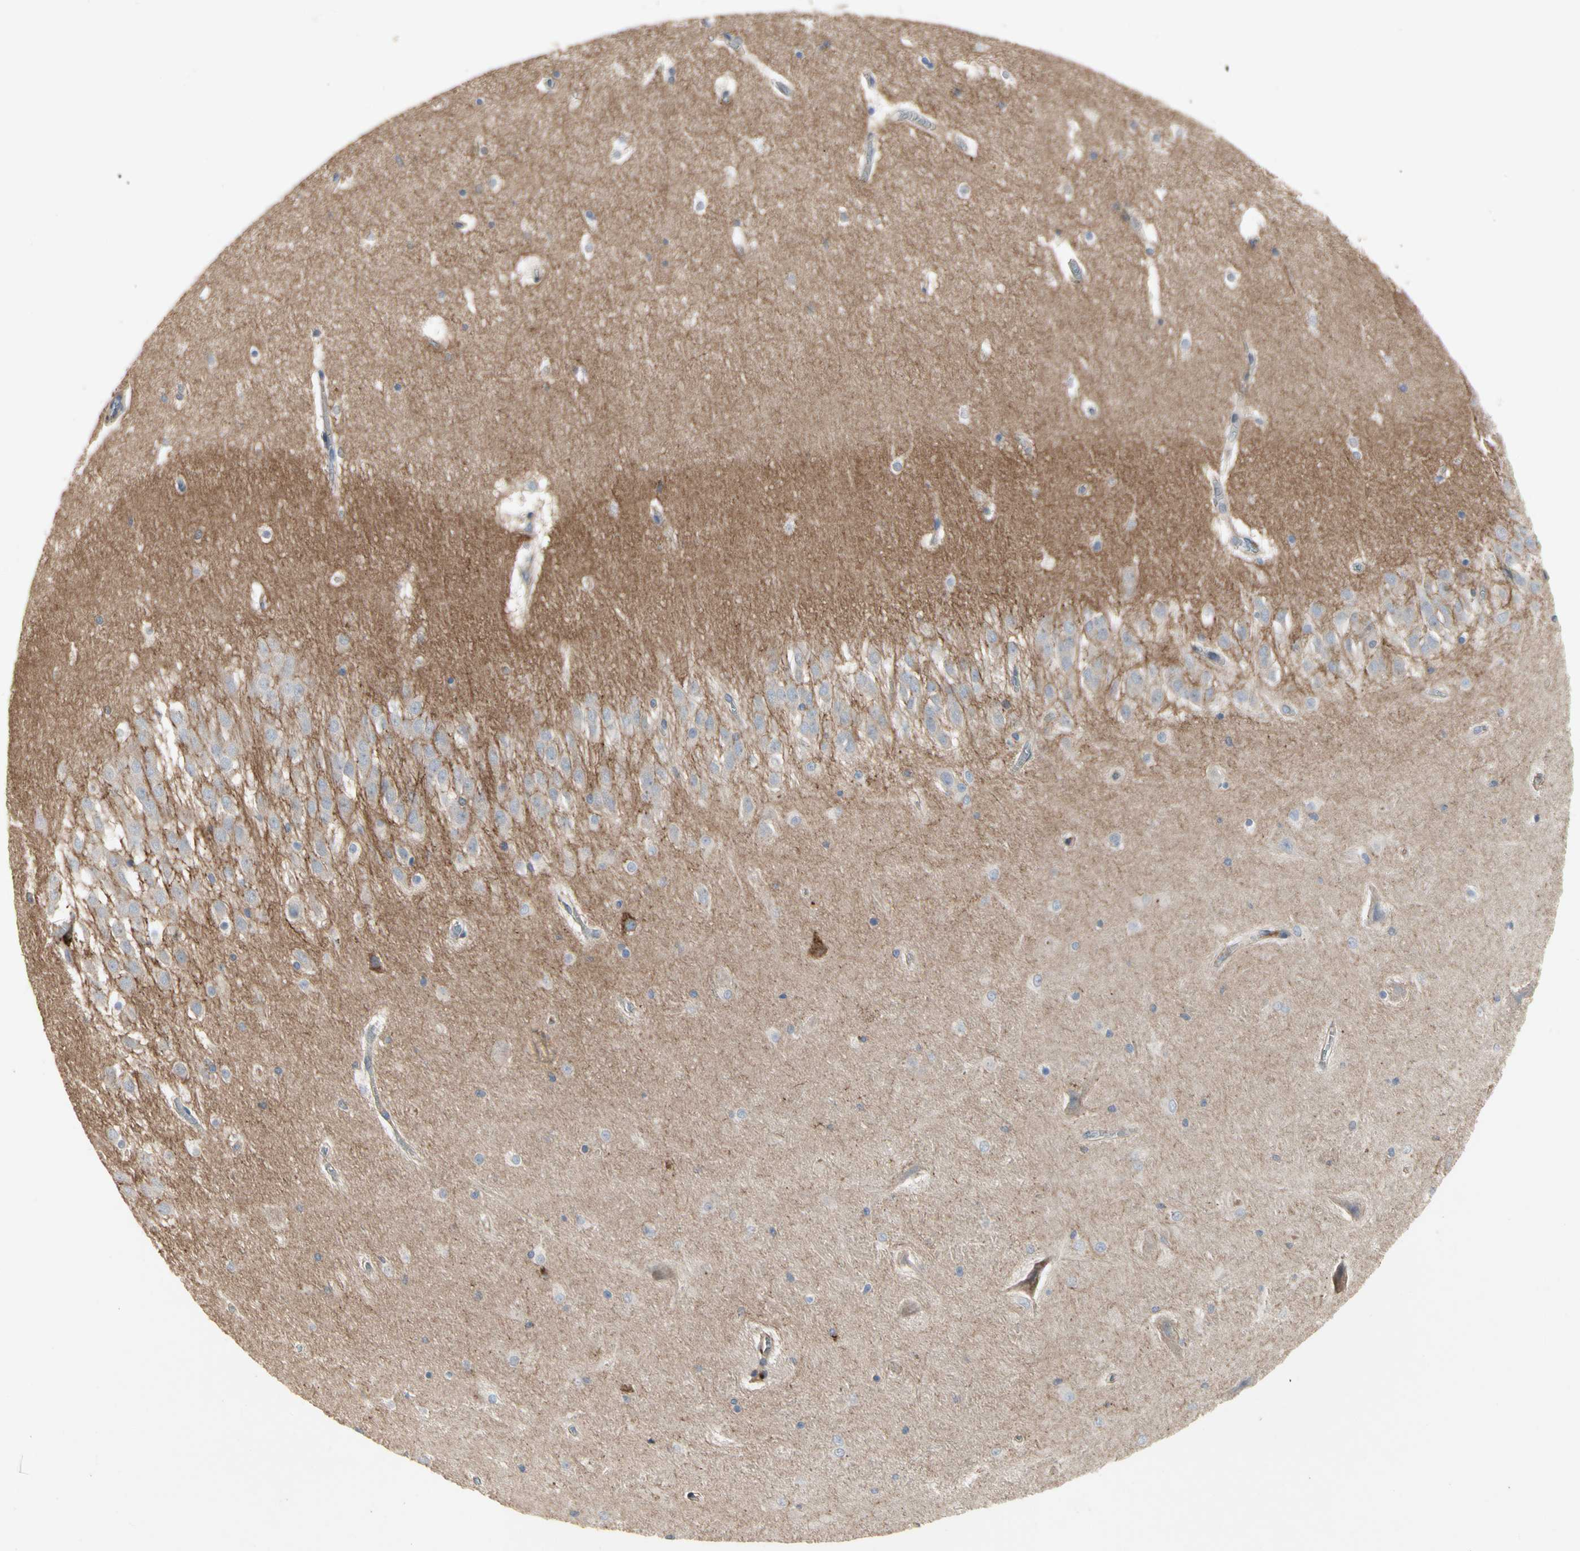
{"staining": {"intensity": "negative", "quantity": "none", "location": "none"}, "tissue": "hippocampus", "cell_type": "Glial cells", "image_type": "normal", "snomed": [{"axis": "morphology", "description": "Normal tissue, NOS"}, {"axis": "topography", "description": "Hippocampus"}], "caption": "A high-resolution photomicrograph shows immunohistochemistry (IHC) staining of unremarkable hippocampus, which shows no significant expression in glial cells.", "gene": "CRTAC1", "patient": {"sex": "male", "age": 45}}